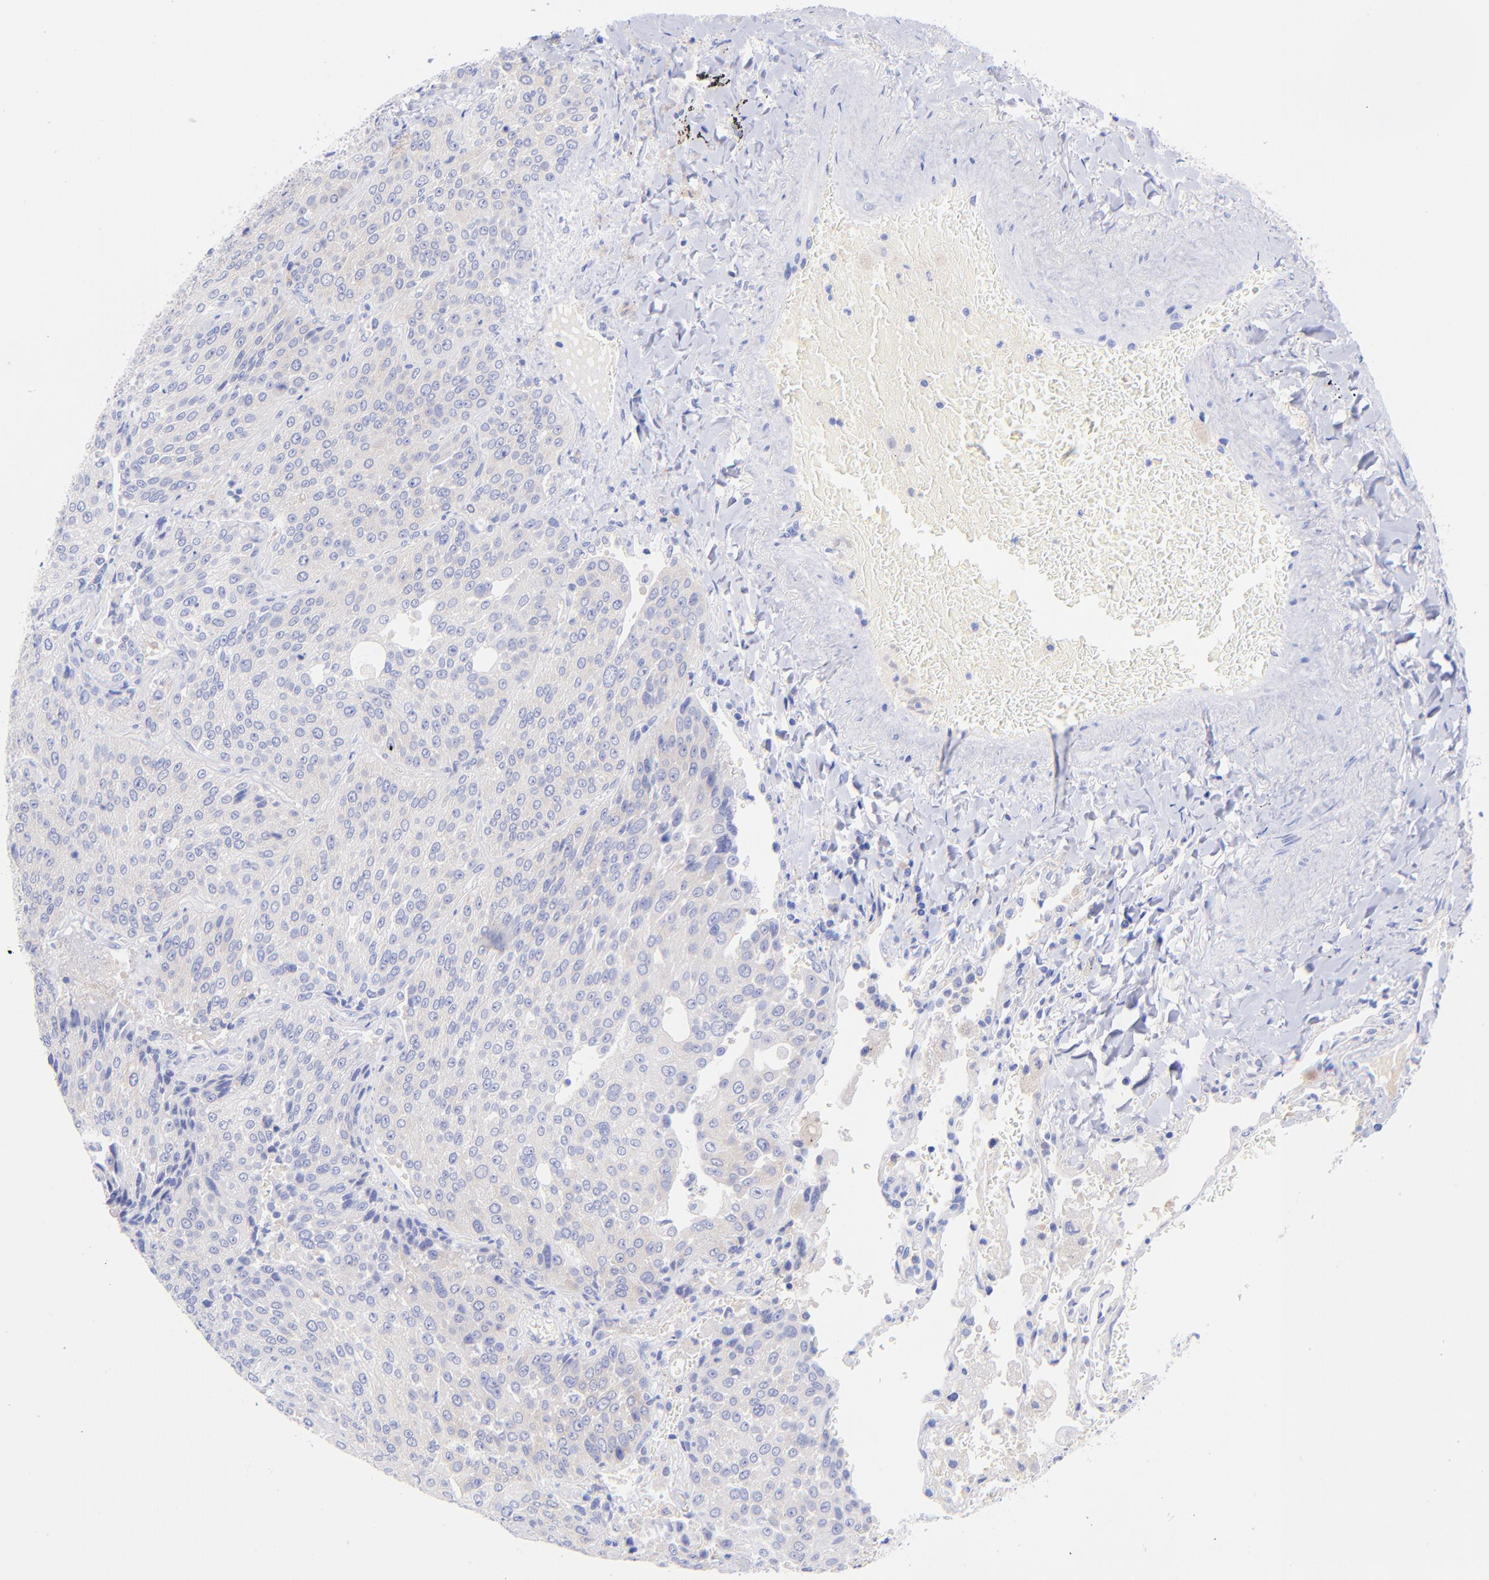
{"staining": {"intensity": "negative", "quantity": "none", "location": "none"}, "tissue": "lung cancer", "cell_type": "Tumor cells", "image_type": "cancer", "snomed": [{"axis": "morphology", "description": "Squamous cell carcinoma, NOS"}, {"axis": "topography", "description": "Lung"}], "caption": "This is an immunohistochemistry image of human squamous cell carcinoma (lung). There is no expression in tumor cells.", "gene": "GPHN", "patient": {"sex": "male", "age": 54}}